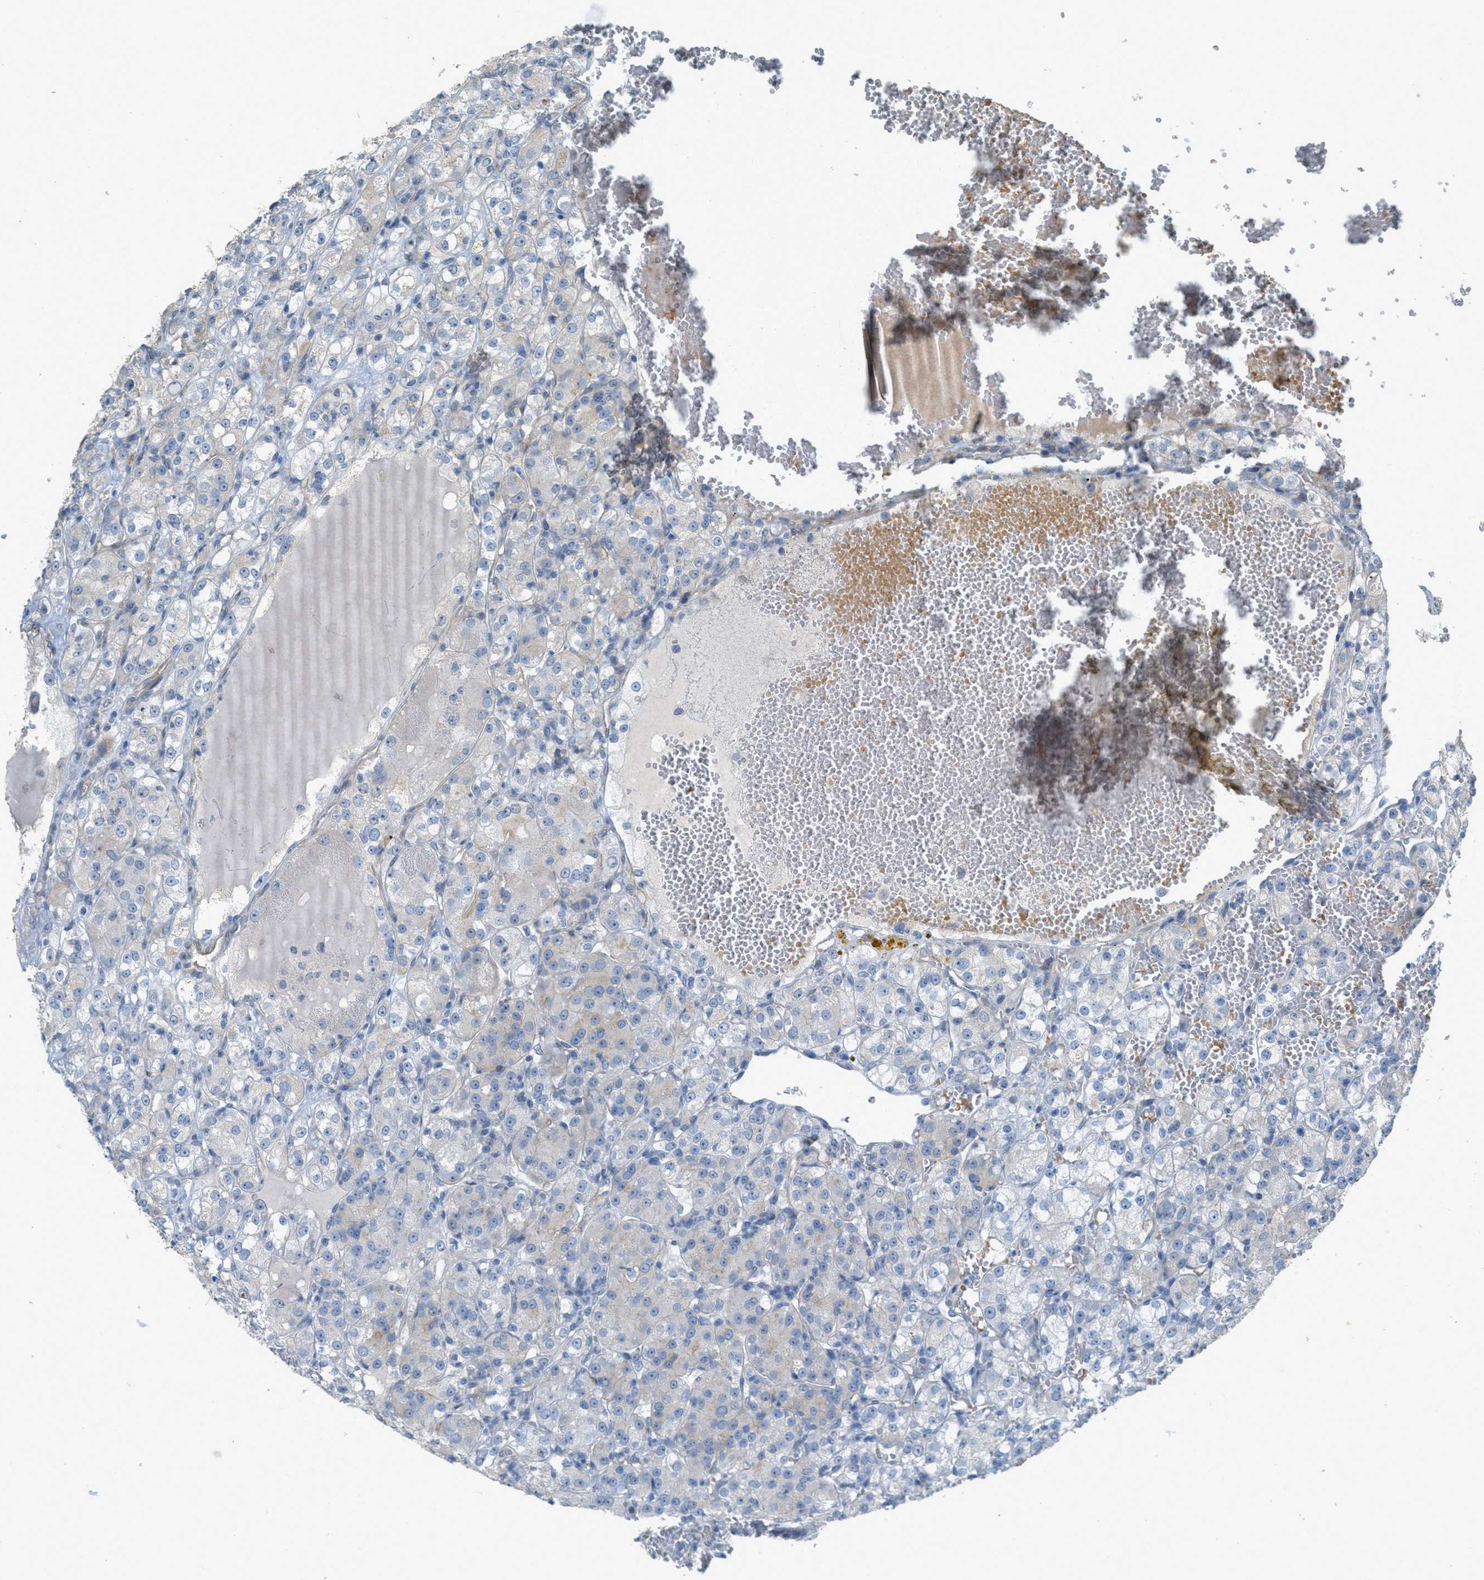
{"staining": {"intensity": "negative", "quantity": "none", "location": "none"}, "tissue": "renal cancer", "cell_type": "Tumor cells", "image_type": "cancer", "snomed": [{"axis": "morphology", "description": "Normal tissue, NOS"}, {"axis": "morphology", "description": "Adenocarcinoma, NOS"}, {"axis": "topography", "description": "Kidney"}], "caption": "High power microscopy histopathology image of an immunohistochemistry (IHC) image of renal adenocarcinoma, revealing no significant positivity in tumor cells.", "gene": "MRS2", "patient": {"sex": "male", "age": 61}}